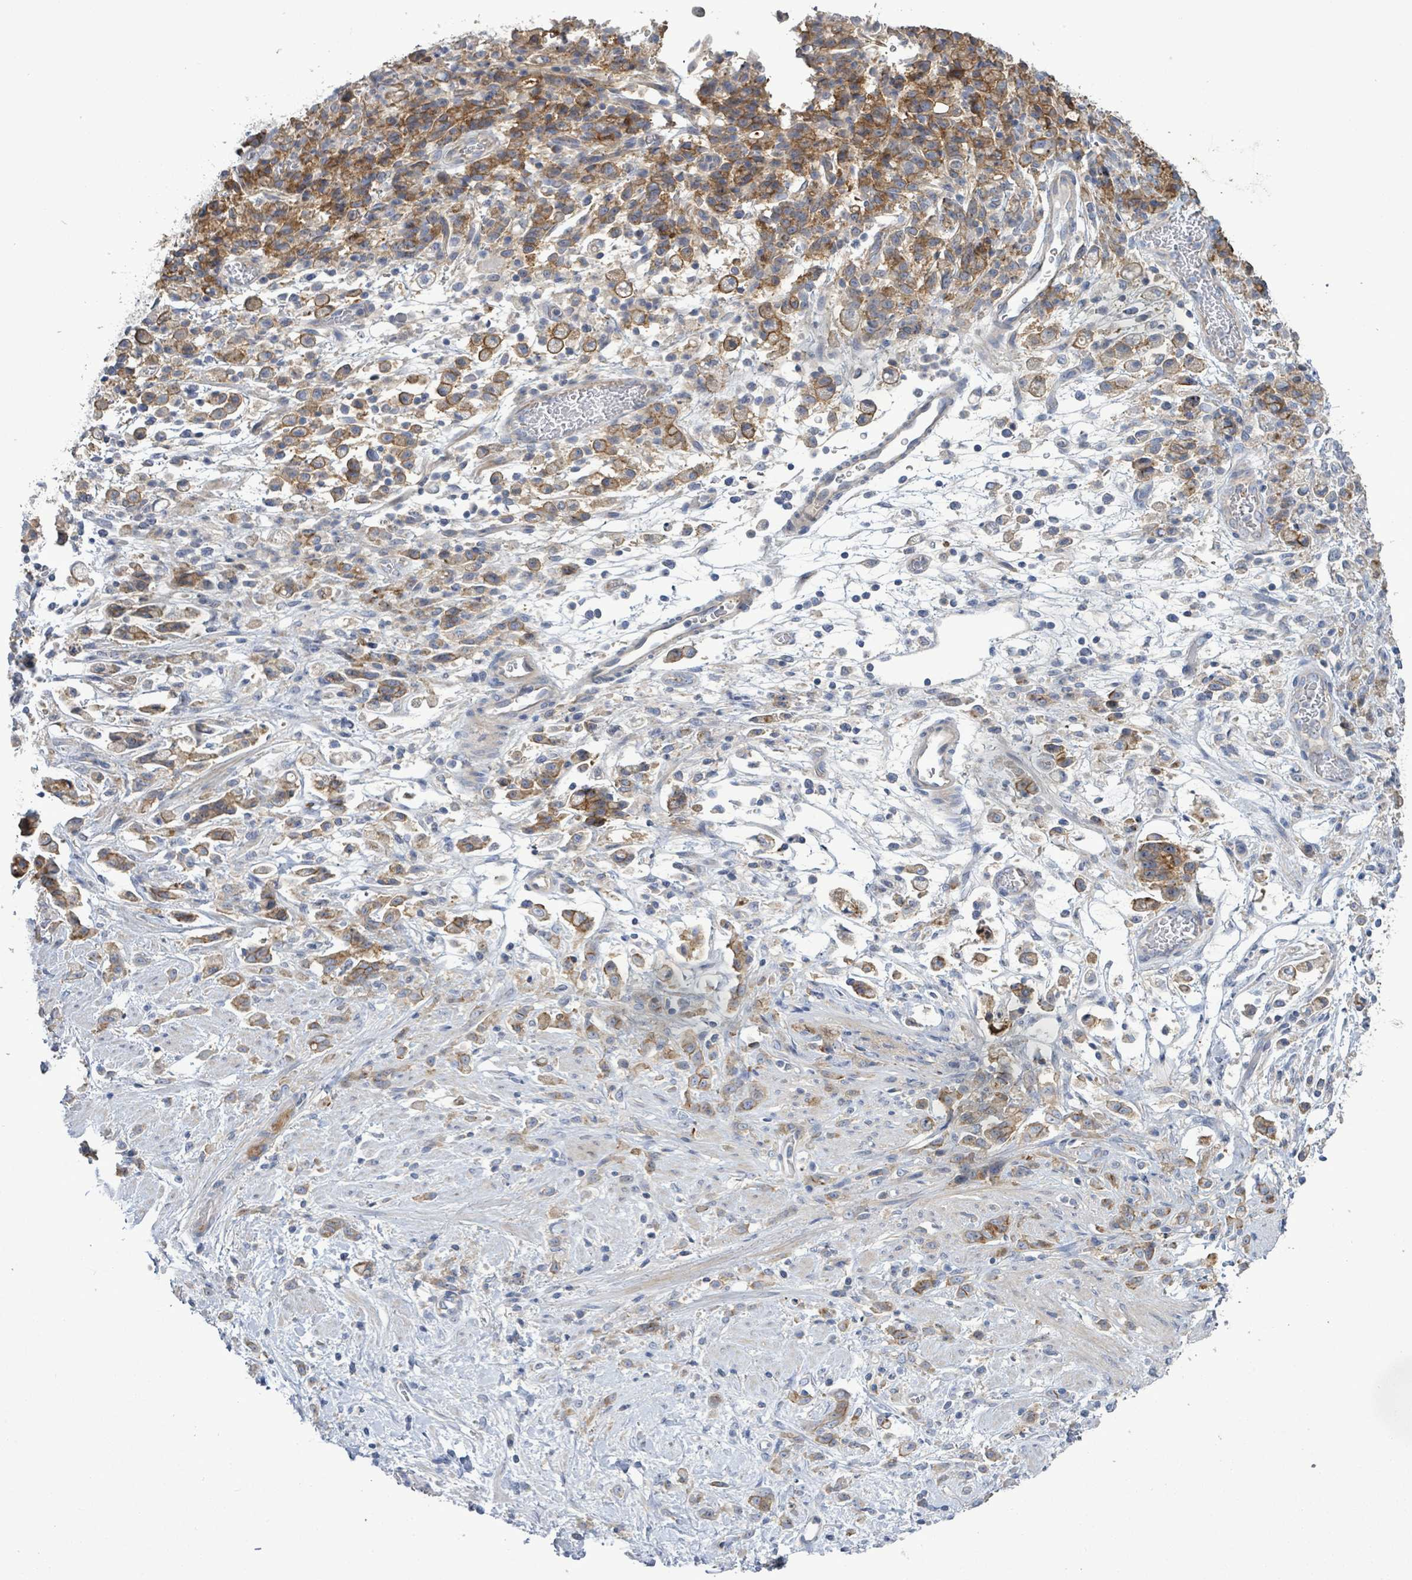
{"staining": {"intensity": "moderate", "quantity": ">75%", "location": "cytoplasmic/membranous"}, "tissue": "stomach cancer", "cell_type": "Tumor cells", "image_type": "cancer", "snomed": [{"axis": "morphology", "description": "Adenocarcinoma, NOS"}, {"axis": "topography", "description": "Stomach"}], "caption": "Immunohistochemistry (IHC) staining of stomach cancer, which reveals medium levels of moderate cytoplasmic/membranous staining in about >75% of tumor cells indicating moderate cytoplasmic/membranous protein positivity. The staining was performed using DAB (brown) for protein detection and nuclei were counterstained in hematoxylin (blue).", "gene": "KRAS", "patient": {"sex": "female", "age": 60}}